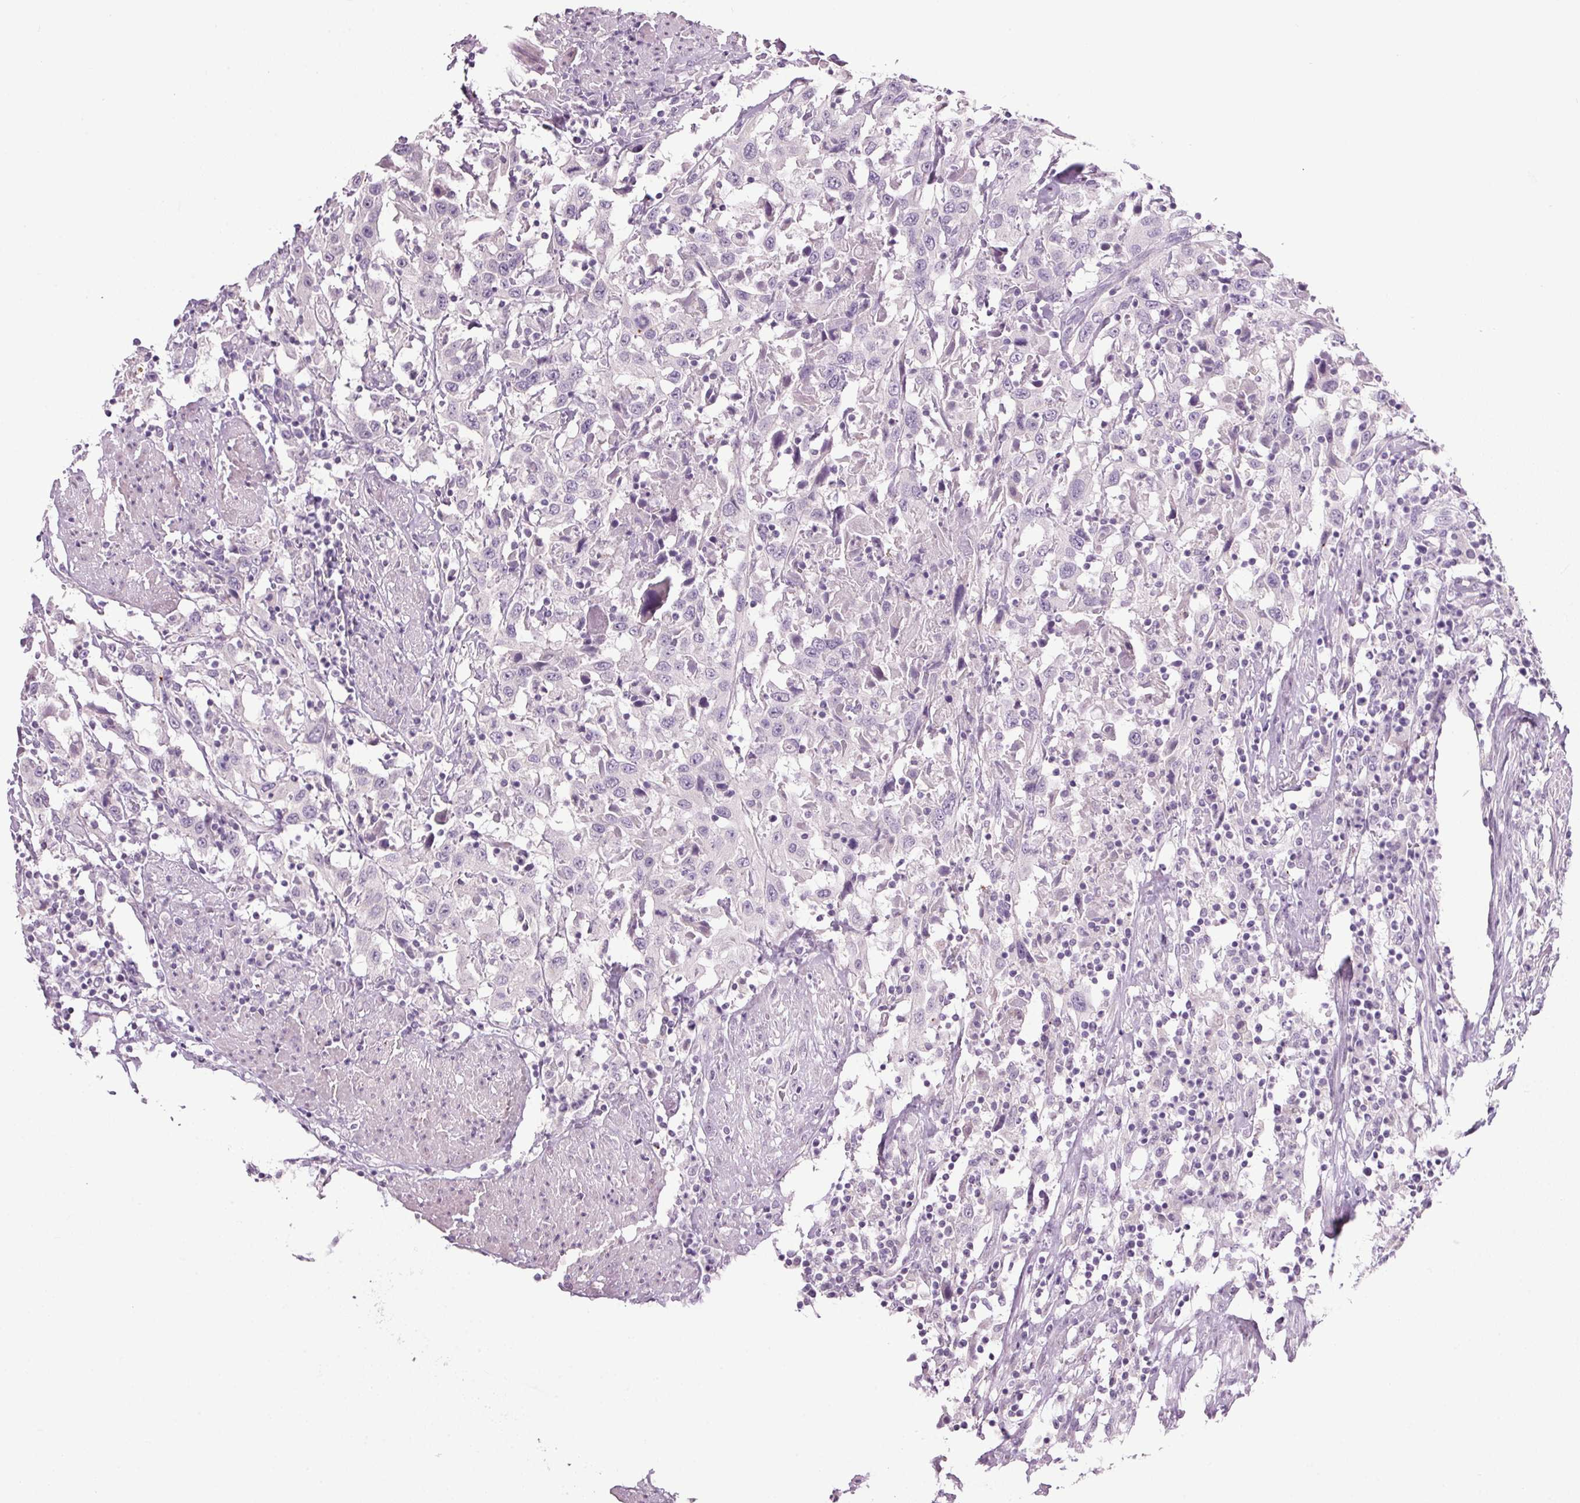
{"staining": {"intensity": "negative", "quantity": "none", "location": "none"}, "tissue": "urothelial cancer", "cell_type": "Tumor cells", "image_type": "cancer", "snomed": [{"axis": "morphology", "description": "Urothelial carcinoma, High grade"}, {"axis": "topography", "description": "Urinary bladder"}], "caption": "High-grade urothelial carcinoma was stained to show a protein in brown. There is no significant staining in tumor cells. The staining was performed using DAB (3,3'-diaminobenzidine) to visualize the protein expression in brown, while the nuclei were stained in blue with hematoxylin (Magnification: 20x).", "gene": "PPP1R1A", "patient": {"sex": "male", "age": 61}}